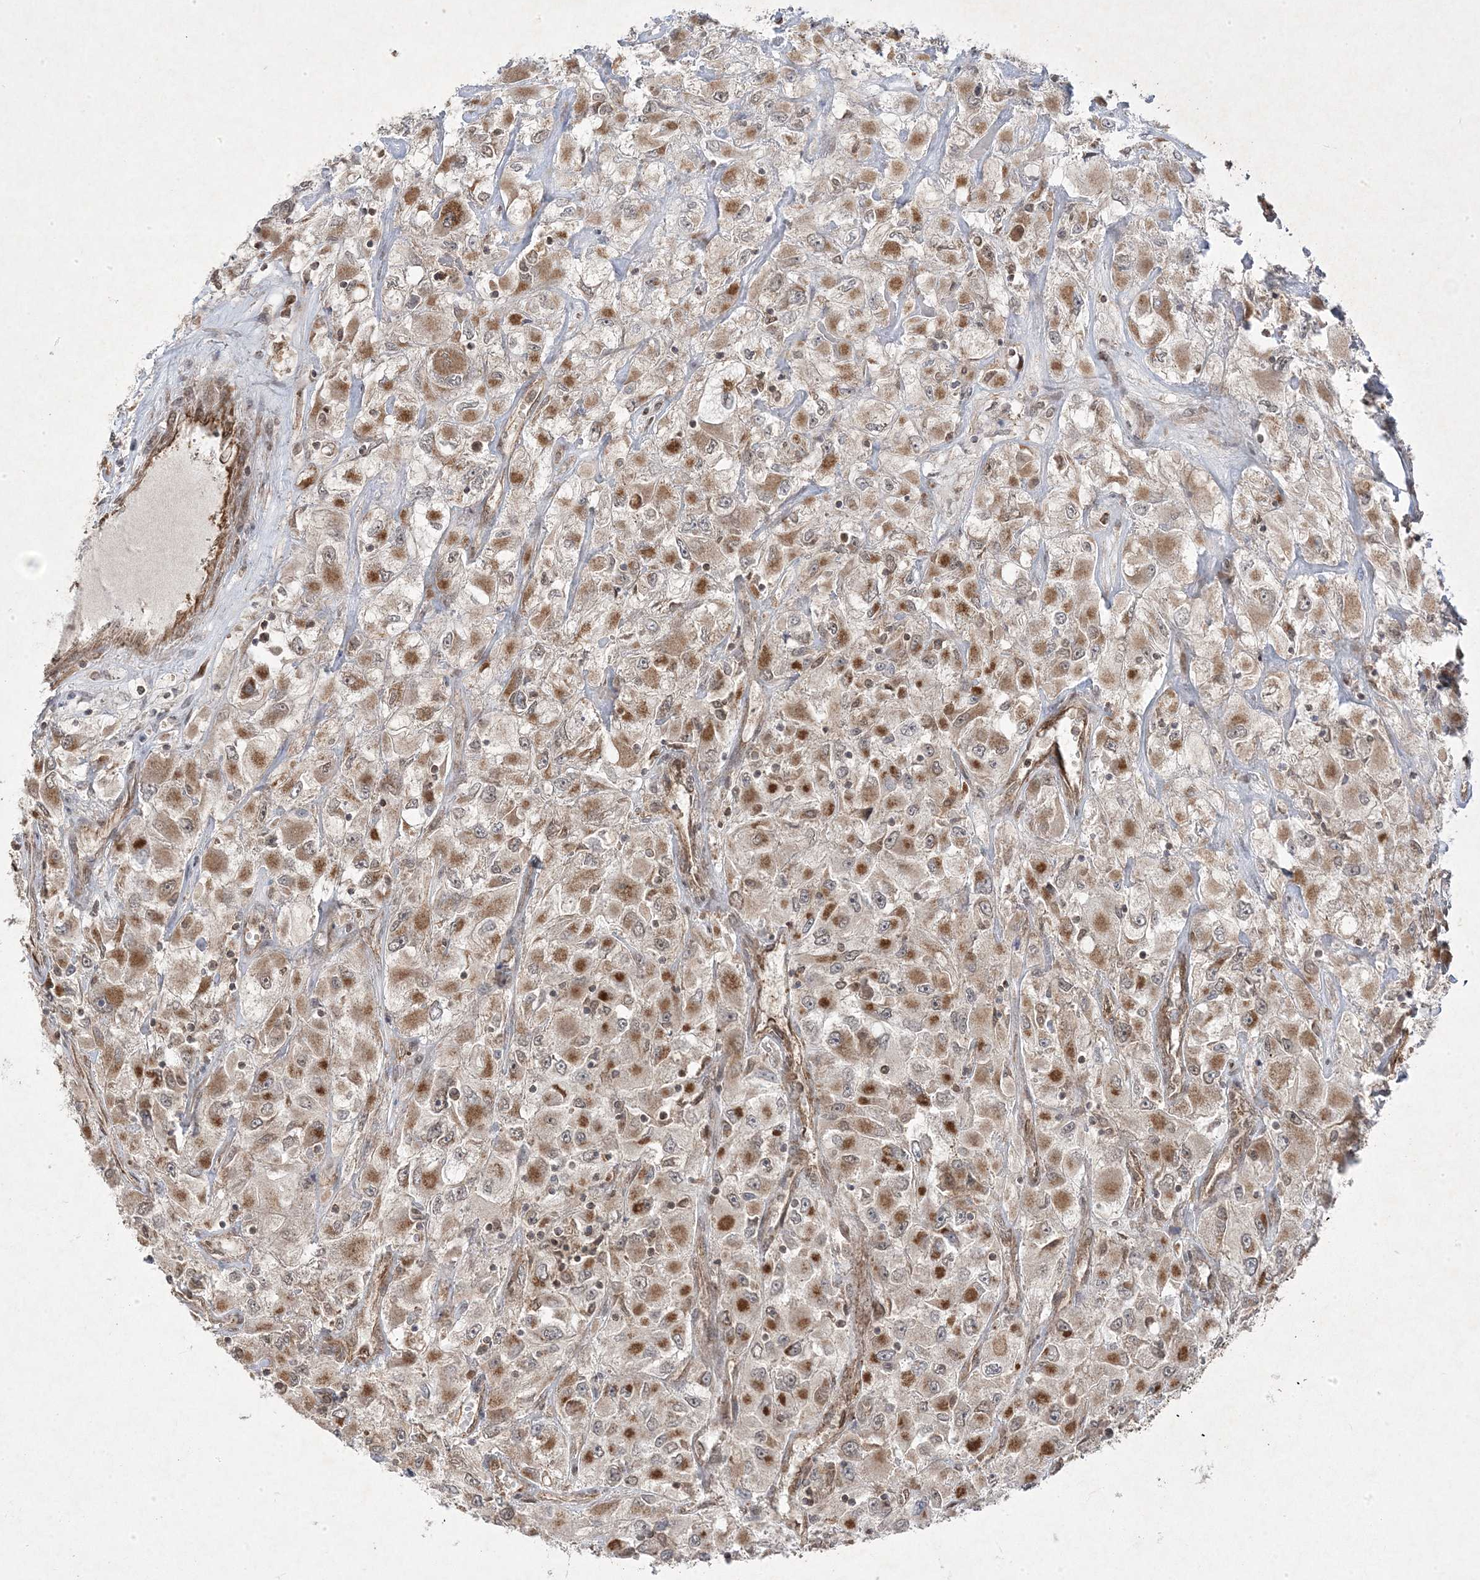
{"staining": {"intensity": "moderate", "quantity": ">75%", "location": "cytoplasmic/membranous"}, "tissue": "renal cancer", "cell_type": "Tumor cells", "image_type": "cancer", "snomed": [{"axis": "morphology", "description": "Adenocarcinoma, NOS"}, {"axis": "topography", "description": "Kidney"}], "caption": "Moderate cytoplasmic/membranous staining for a protein is seen in approximately >75% of tumor cells of renal cancer (adenocarcinoma) using immunohistochemistry.", "gene": "PLEKHM2", "patient": {"sex": "female", "age": 52}}